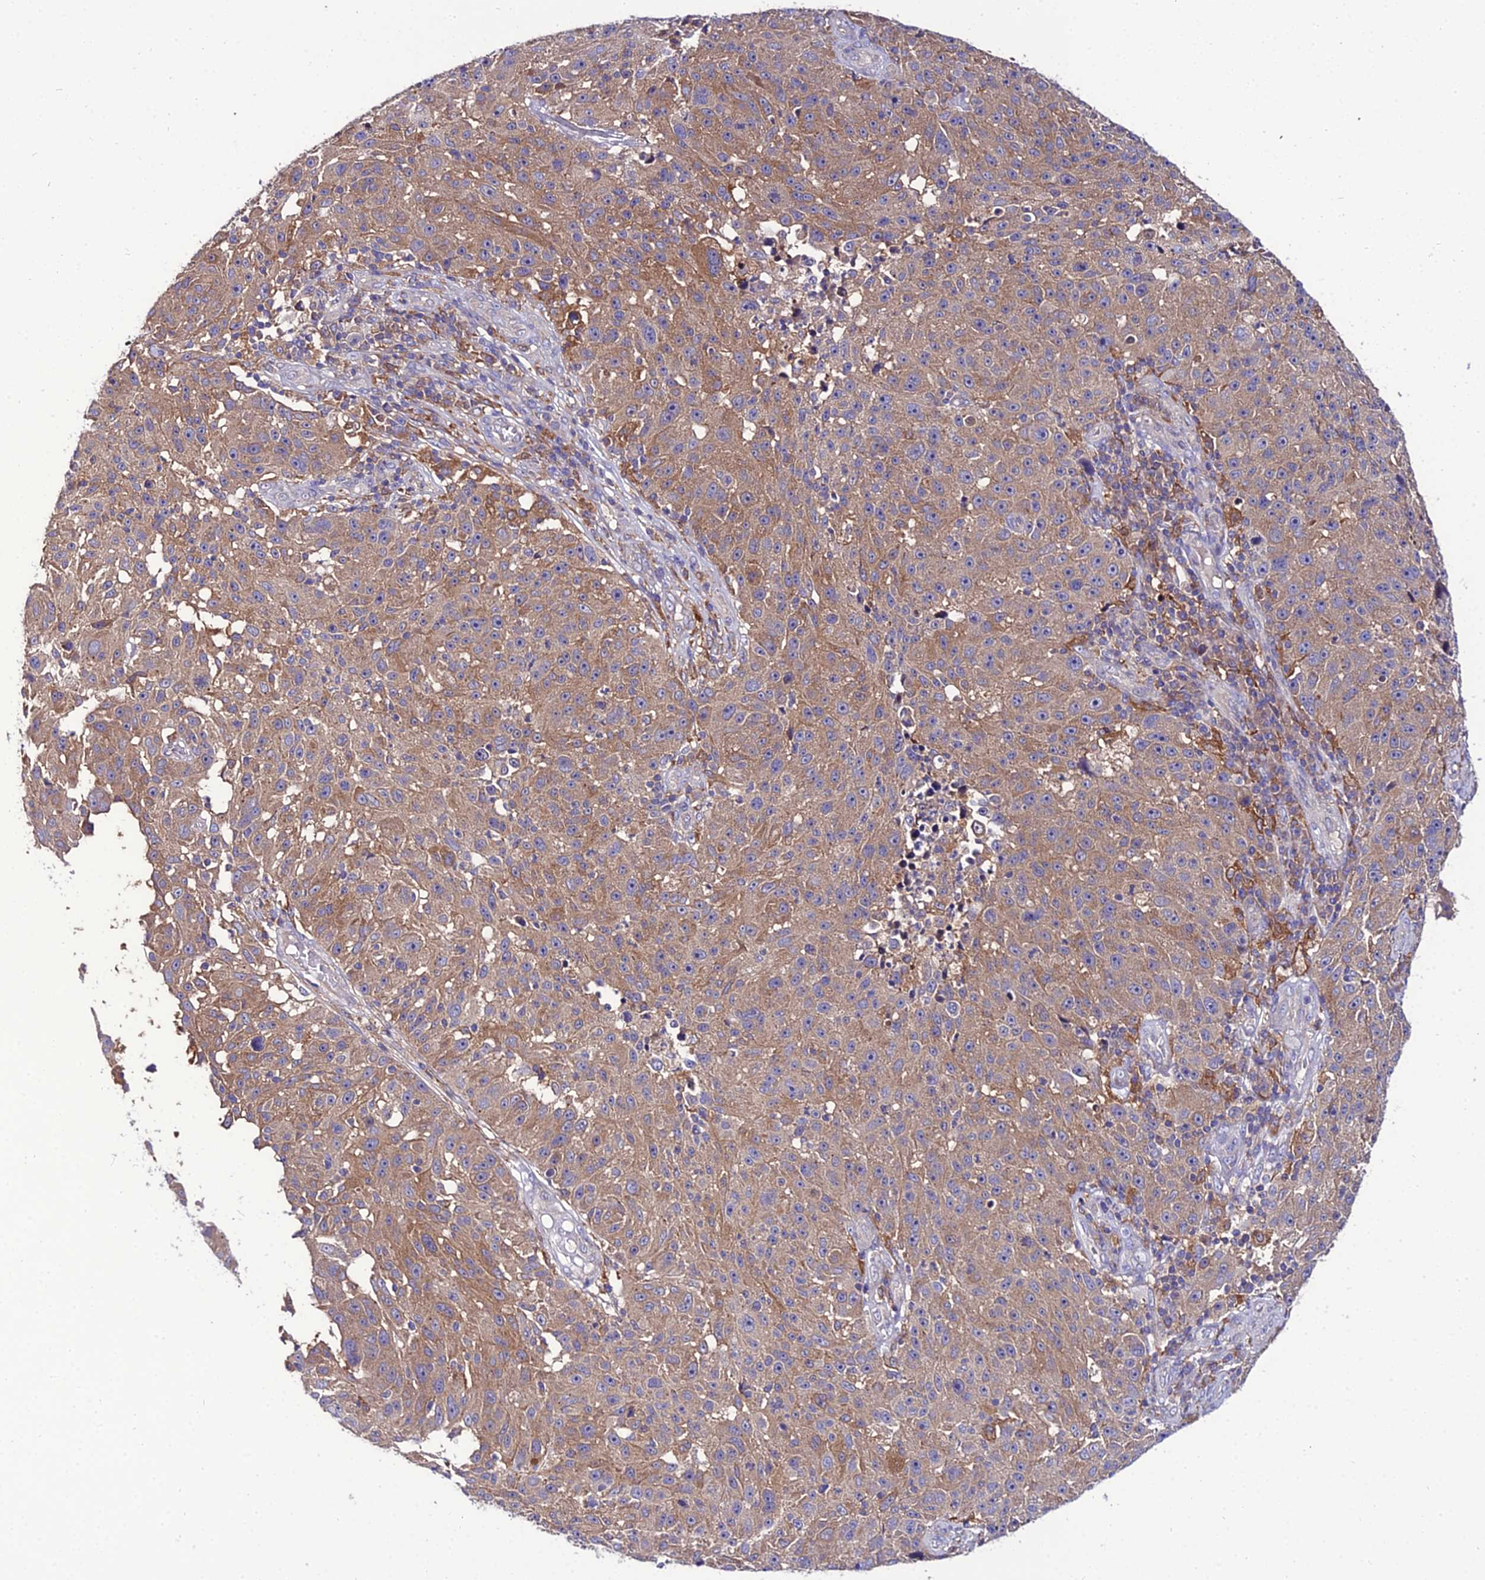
{"staining": {"intensity": "moderate", "quantity": "25%-75%", "location": "cytoplasmic/membranous"}, "tissue": "melanoma", "cell_type": "Tumor cells", "image_type": "cancer", "snomed": [{"axis": "morphology", "description": "Malignant melanoma, NOS"}, {"axis": "topography", "description": "Skin"}], "caption": "There is medium levels of moderate cytoplasmic/membranous staining in tumor cells of malignant melanoma, as demonstrated by immunohistochemical staining (brown color).", "gene": "C2orf69", "patient": {"sex": "male", "age": 53}}